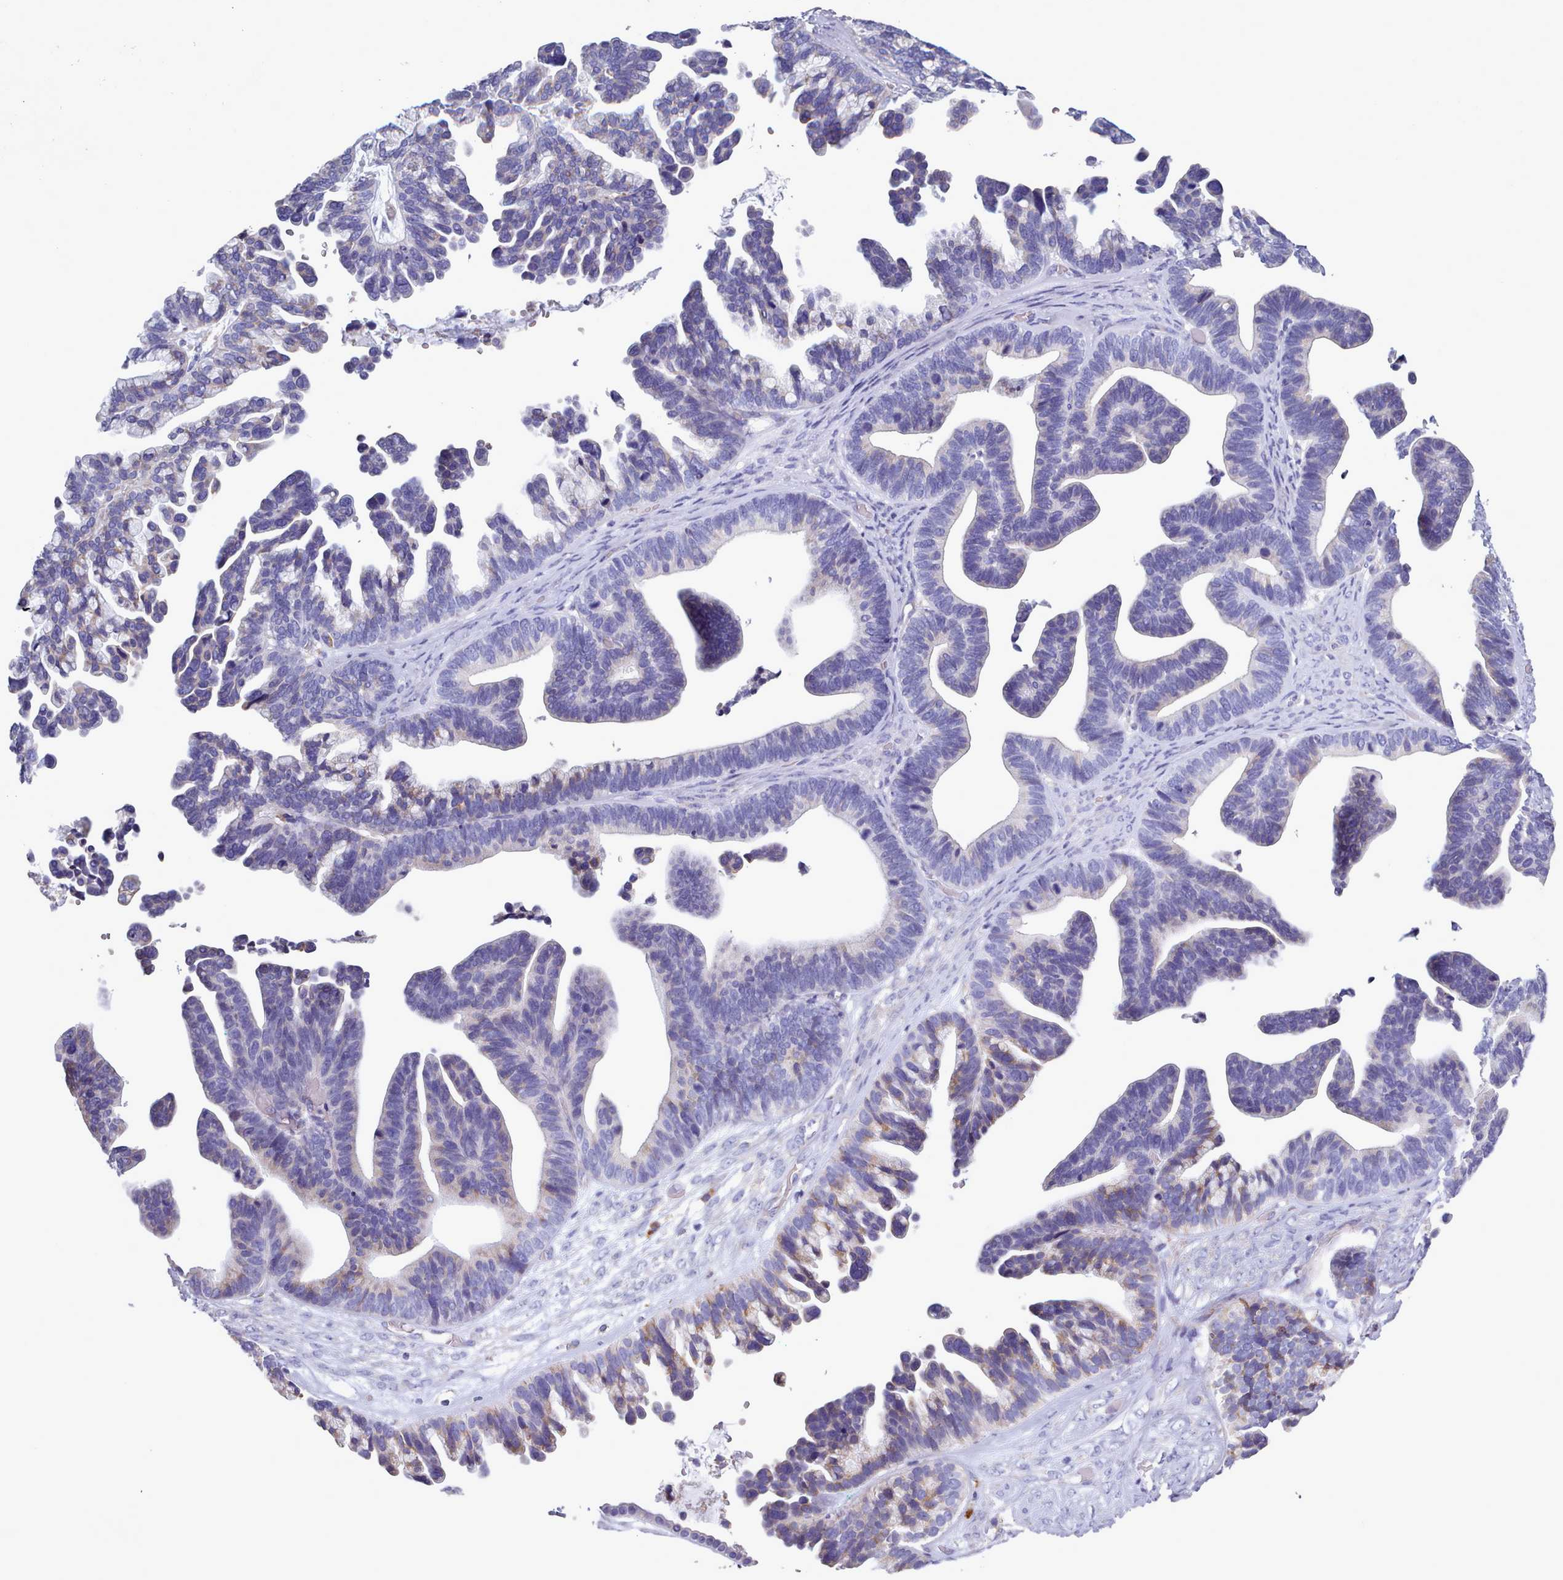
{"staining": {"intensity": "negative", "quantity": "none", "location": "none"}, "tissue": "ovarian cancer", "cell_type": "Tumor cells", "image_type": "cancer", "snomed": [{"axis": "morphology", "description": "Cystadenocarcinoma, serous, NOS"}, {"axis": "topography", "description": "Ovary"}], "caption": "DAB immunohistochemical staining of ovarian cancer displays no significant staining in tumor cells.", "gene": "XKR8", "patient": {"sex": "female", "age": 56}}